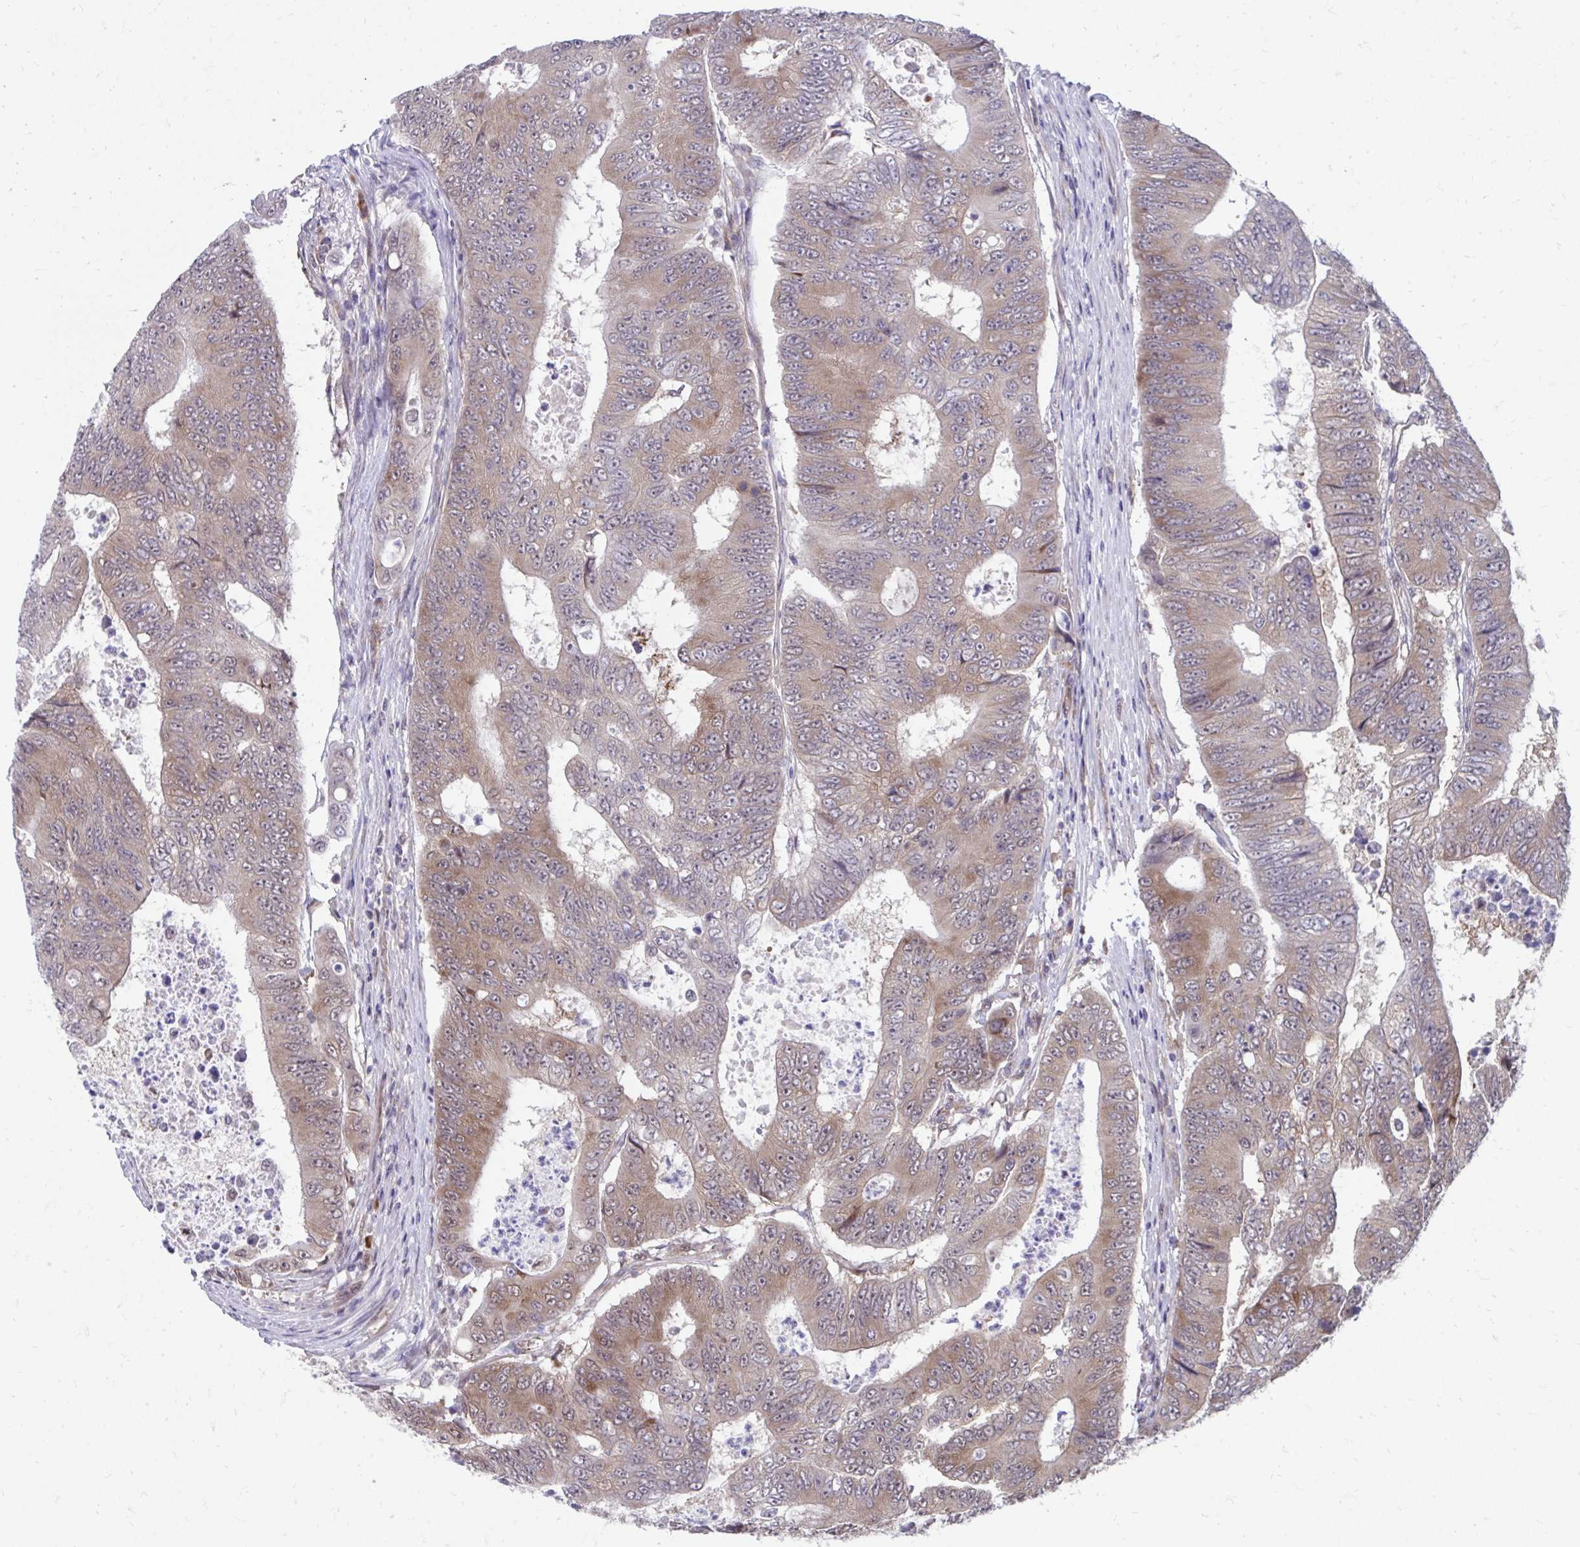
{"staining": {"intensity": "moderate", "quantity": ">75%", "location": "cytoplasmic/membranous"}, "tissue": "colorectal cancer", "cell_type": "Tumor cells", "image_type": "cancer", "snomed": [{"axis": "morphology", "description": "Adenocarcinoma, NOS"}, {"axis": "topography", "description": "Colon"}], "caption": "Approximately >75% of tumor cells in human colorectal adenocarcinoma exhibit moderate cytoplasmic/membranous protein positivity as visualized by brown immunohistochemical staining.", "gene": "SELENON", "patient": {"sex": "female", "age": 48}}